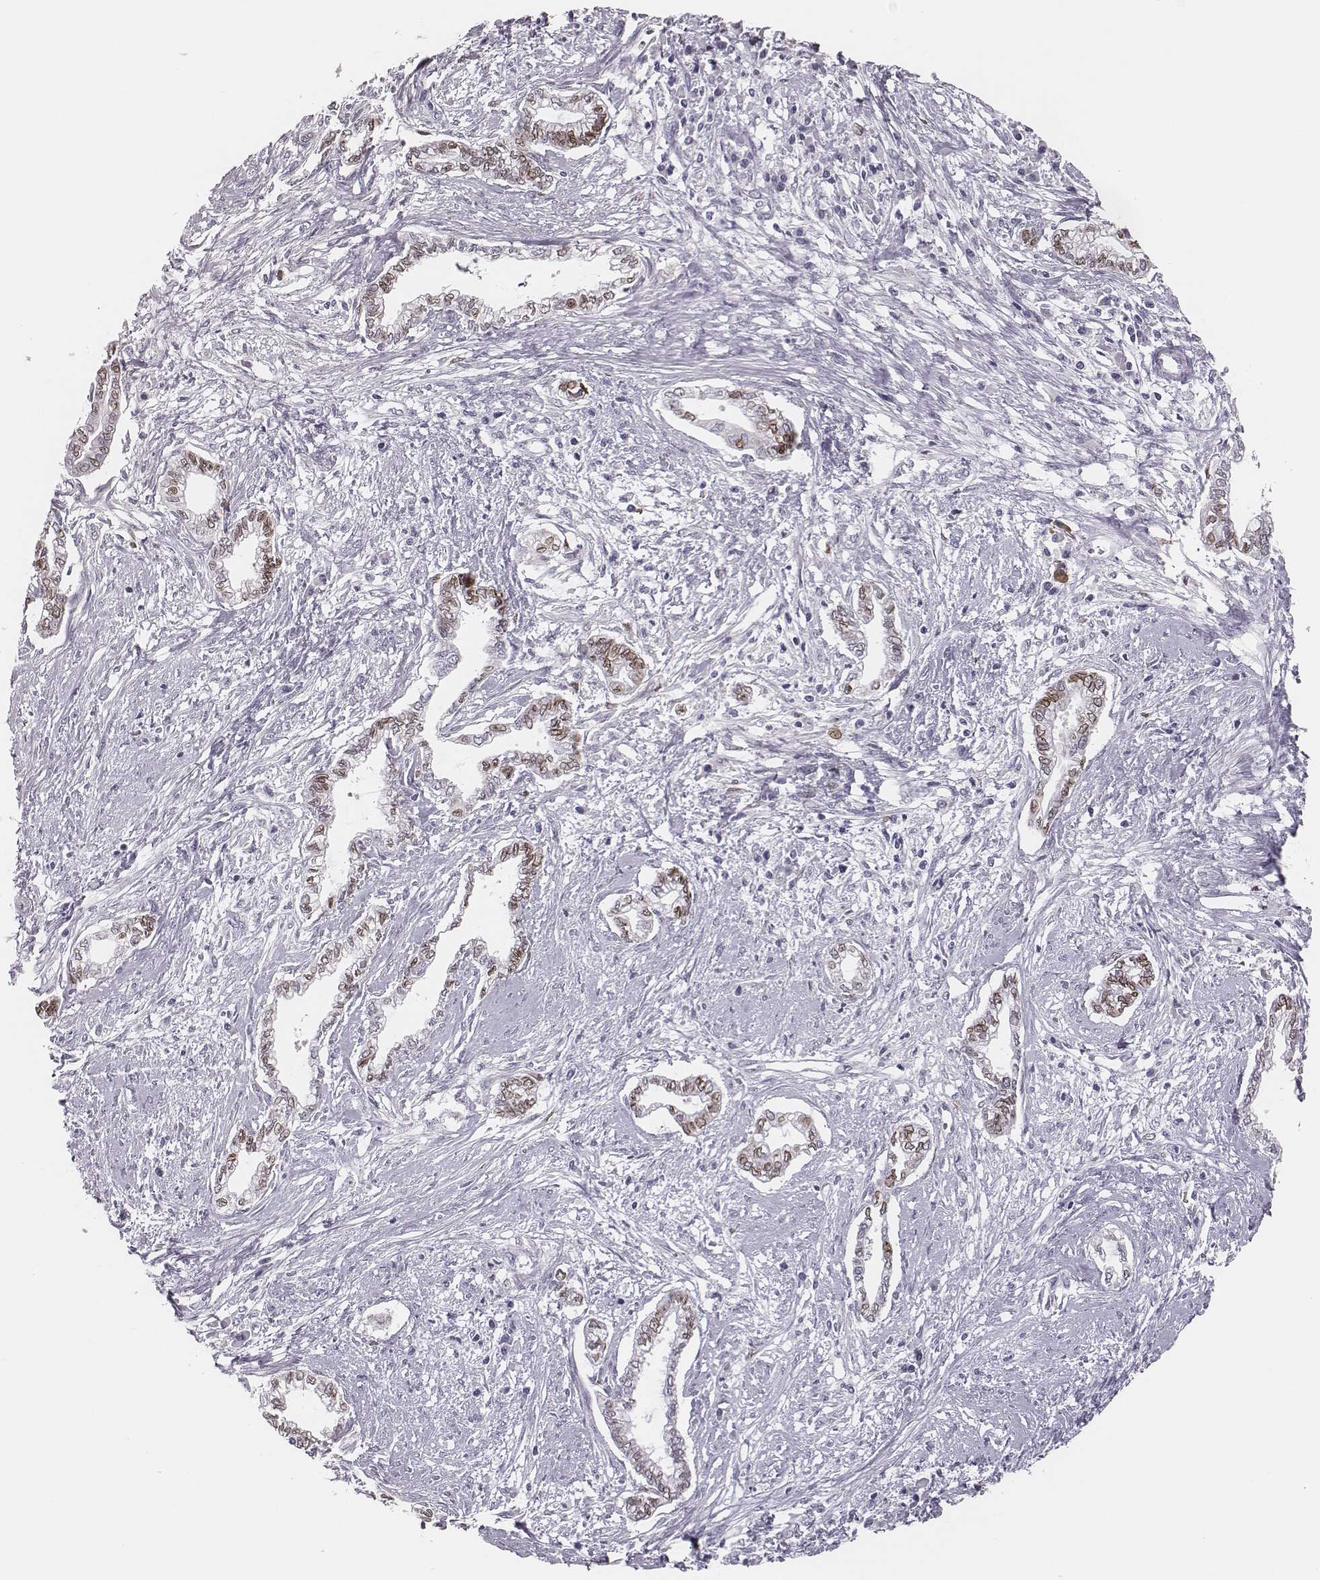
{"staining": {"intensity": "moderate", "quantity": "25%-75%", "location": "nuclear"}, "tissue": "cervical cancer", "cell_type": "Tumor cells", "image_type": "cancer", "snomed": [{"axis": "morphology", "description": "Adenocarcinoma, NOS"}, {"axis": "topography", "description": "Cervix"}], "caption": "There is medium levels of moderate nuclear staining in tumor cells of adenocarcinoma (cervical), as demonstrated by immunohistochemical staining (brown color).", "gene": "ADGRF4", "patient": {"sex": "female", "age": 62}}